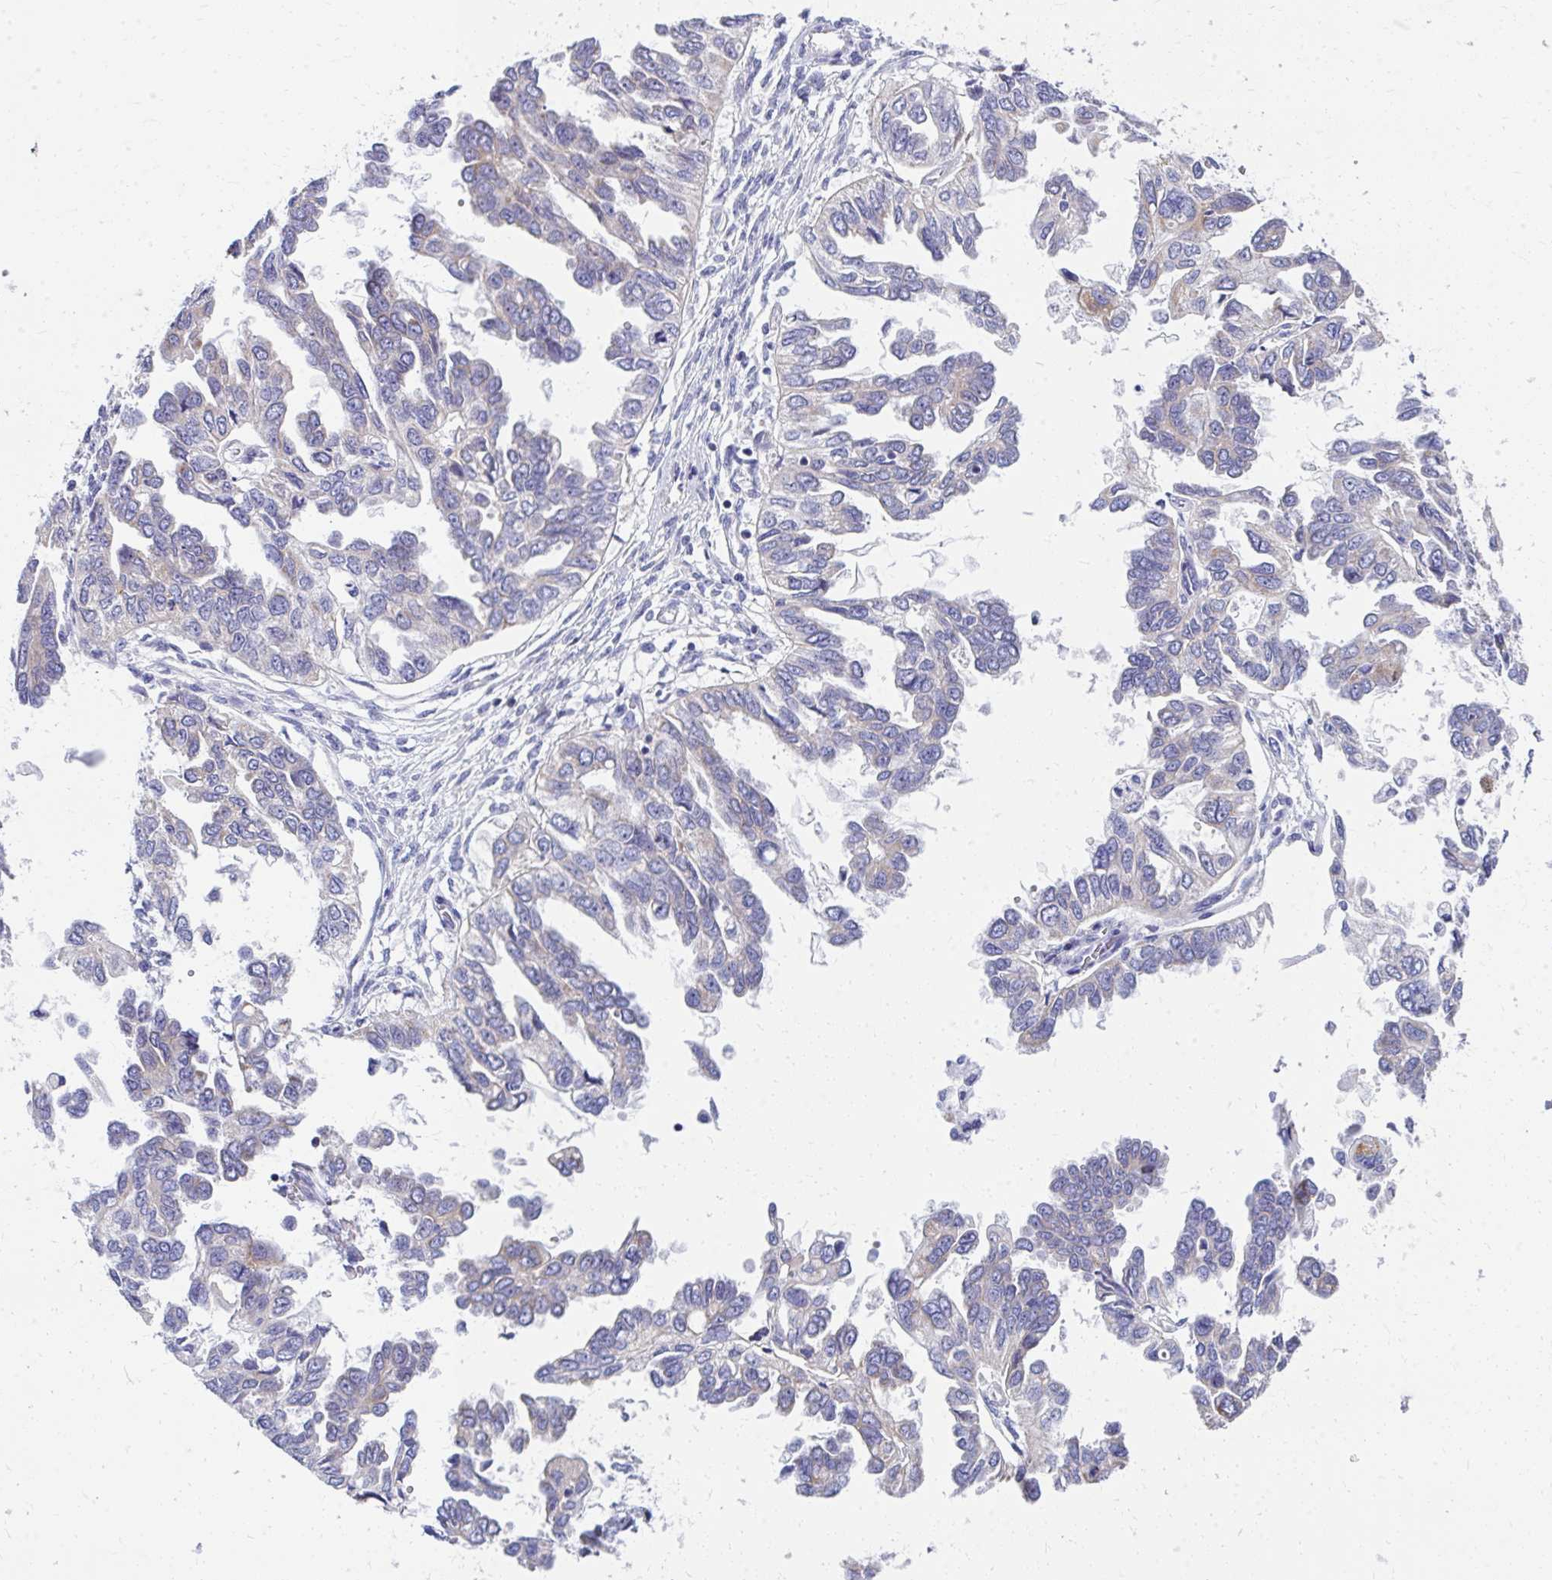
{"staining": {"intensity": "moderate", "quantity": "<25%", "location": "cytoplasmic/membranous"}, "tissue": "ovarian cancer", "cell_type": "Tumor cells", "image_type": "cancer", "snomed": [{"axis": "morphology", "description": "Cystadenocarcinoma, serous, NOS"}, {"axis": "topography", "description": "Ovary"}], "caption": "The photomicrograph demonstrates a brown stain indicating the presence of a protein in the cytoplasmic/membranous of tumor cells in ovarian serous cystadenocarcinoma.", "gene": "IL37", "patient": {"sex": "female", "age": 53}}